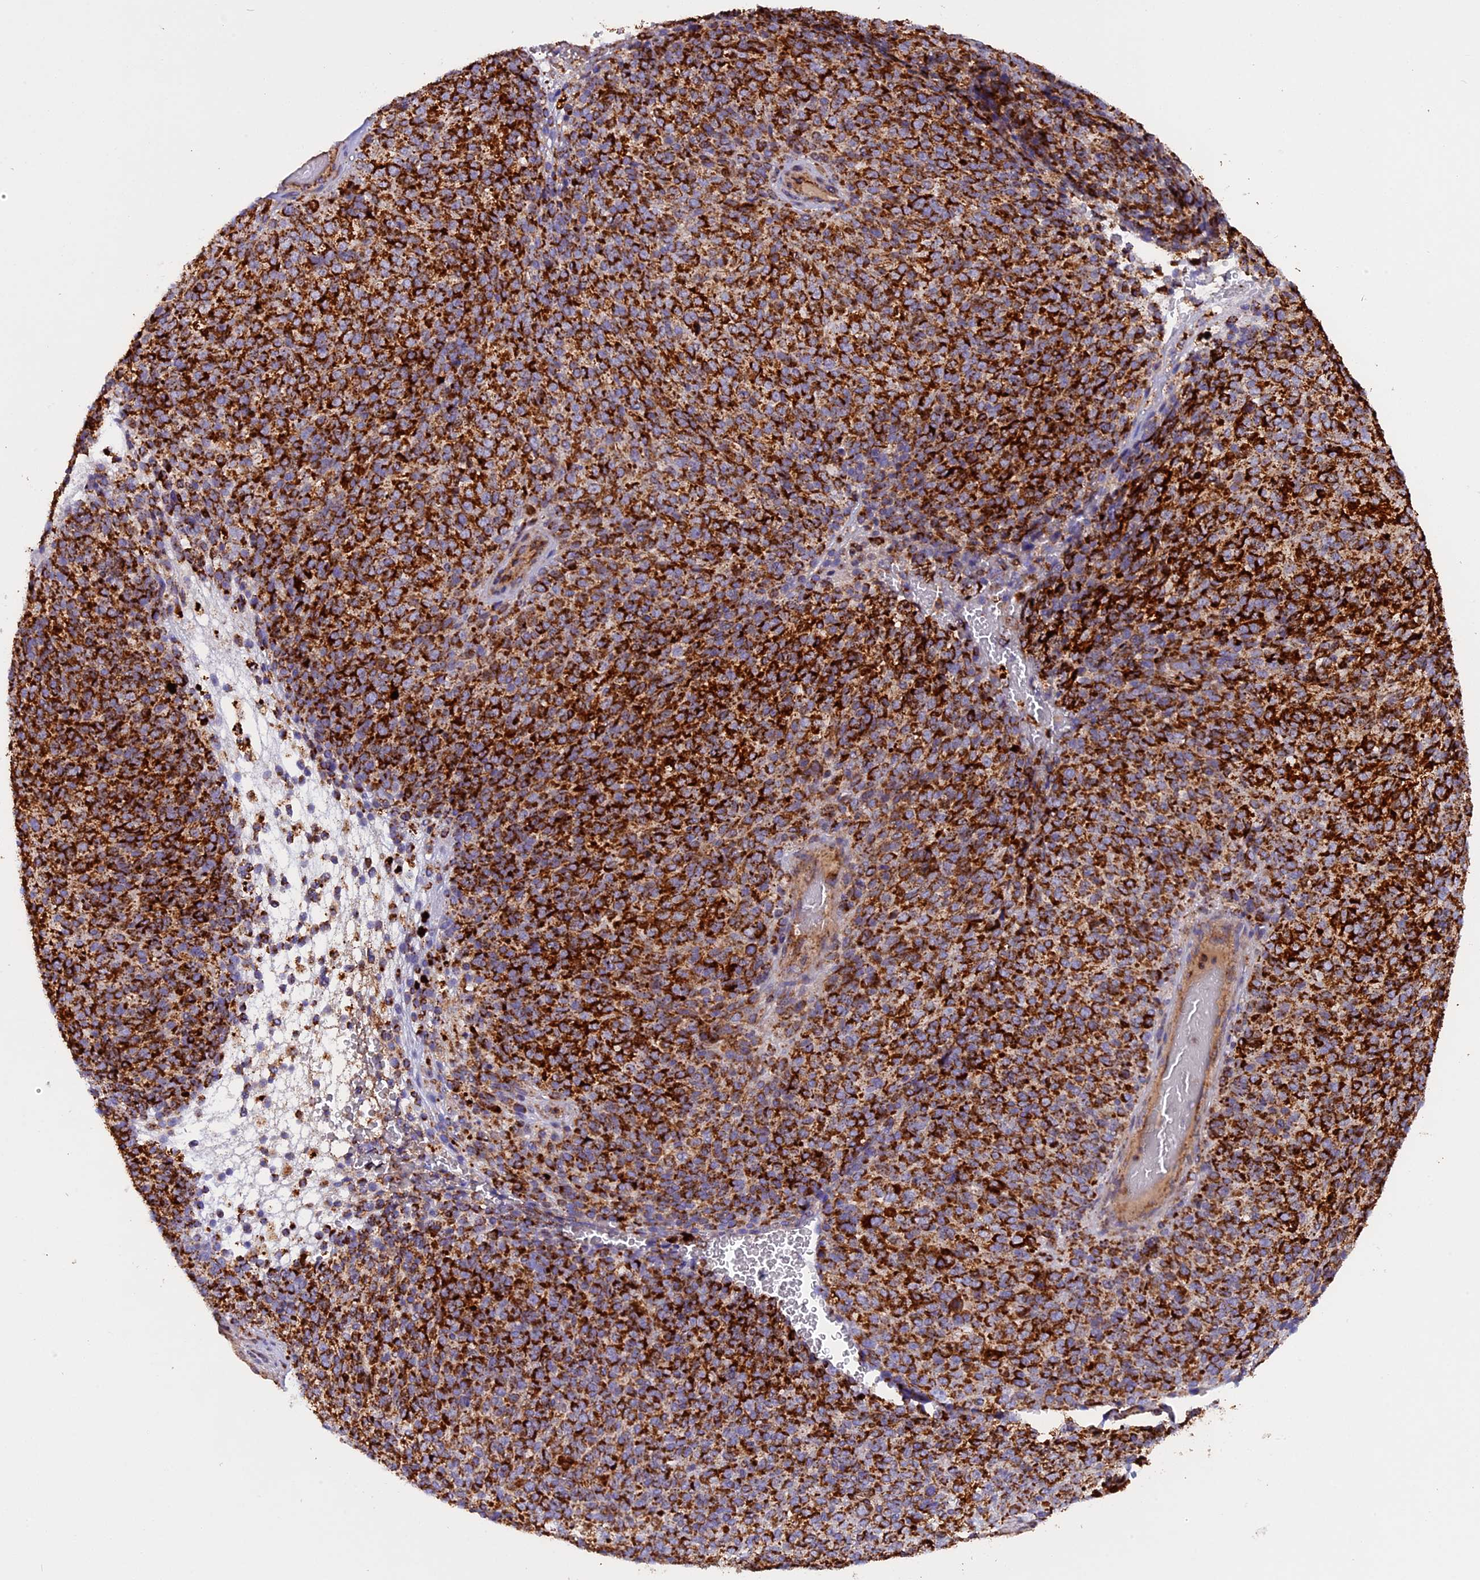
{"staining": {"intensity": "strong", "quantity": ">75%", "location": "cytoplasmic/membranous"}, "tissue": "melanoma", "cell_type": "Tumor cells", "image_type": "cancer", "snomed": [{"axis": "morphology", "description": "Malignant melanoma, Metastatic site"}, {"axis": "topography", "description": "Brain"}], "caption": "Immunohistochemistry staining of malignant melanoma (metastatic site), which displays high levels of strong cytoplasmic/membranous positivity in approximately >75% of tumor cells indicating strong cytoplasmic/membranous protein staining. The staining was performed using DAB (brown) for protein detection and nuclei were counterstained in hematoxylin (blue).", "gene": "UQCRB", "patient": {"sex": "female", "age": 56}}